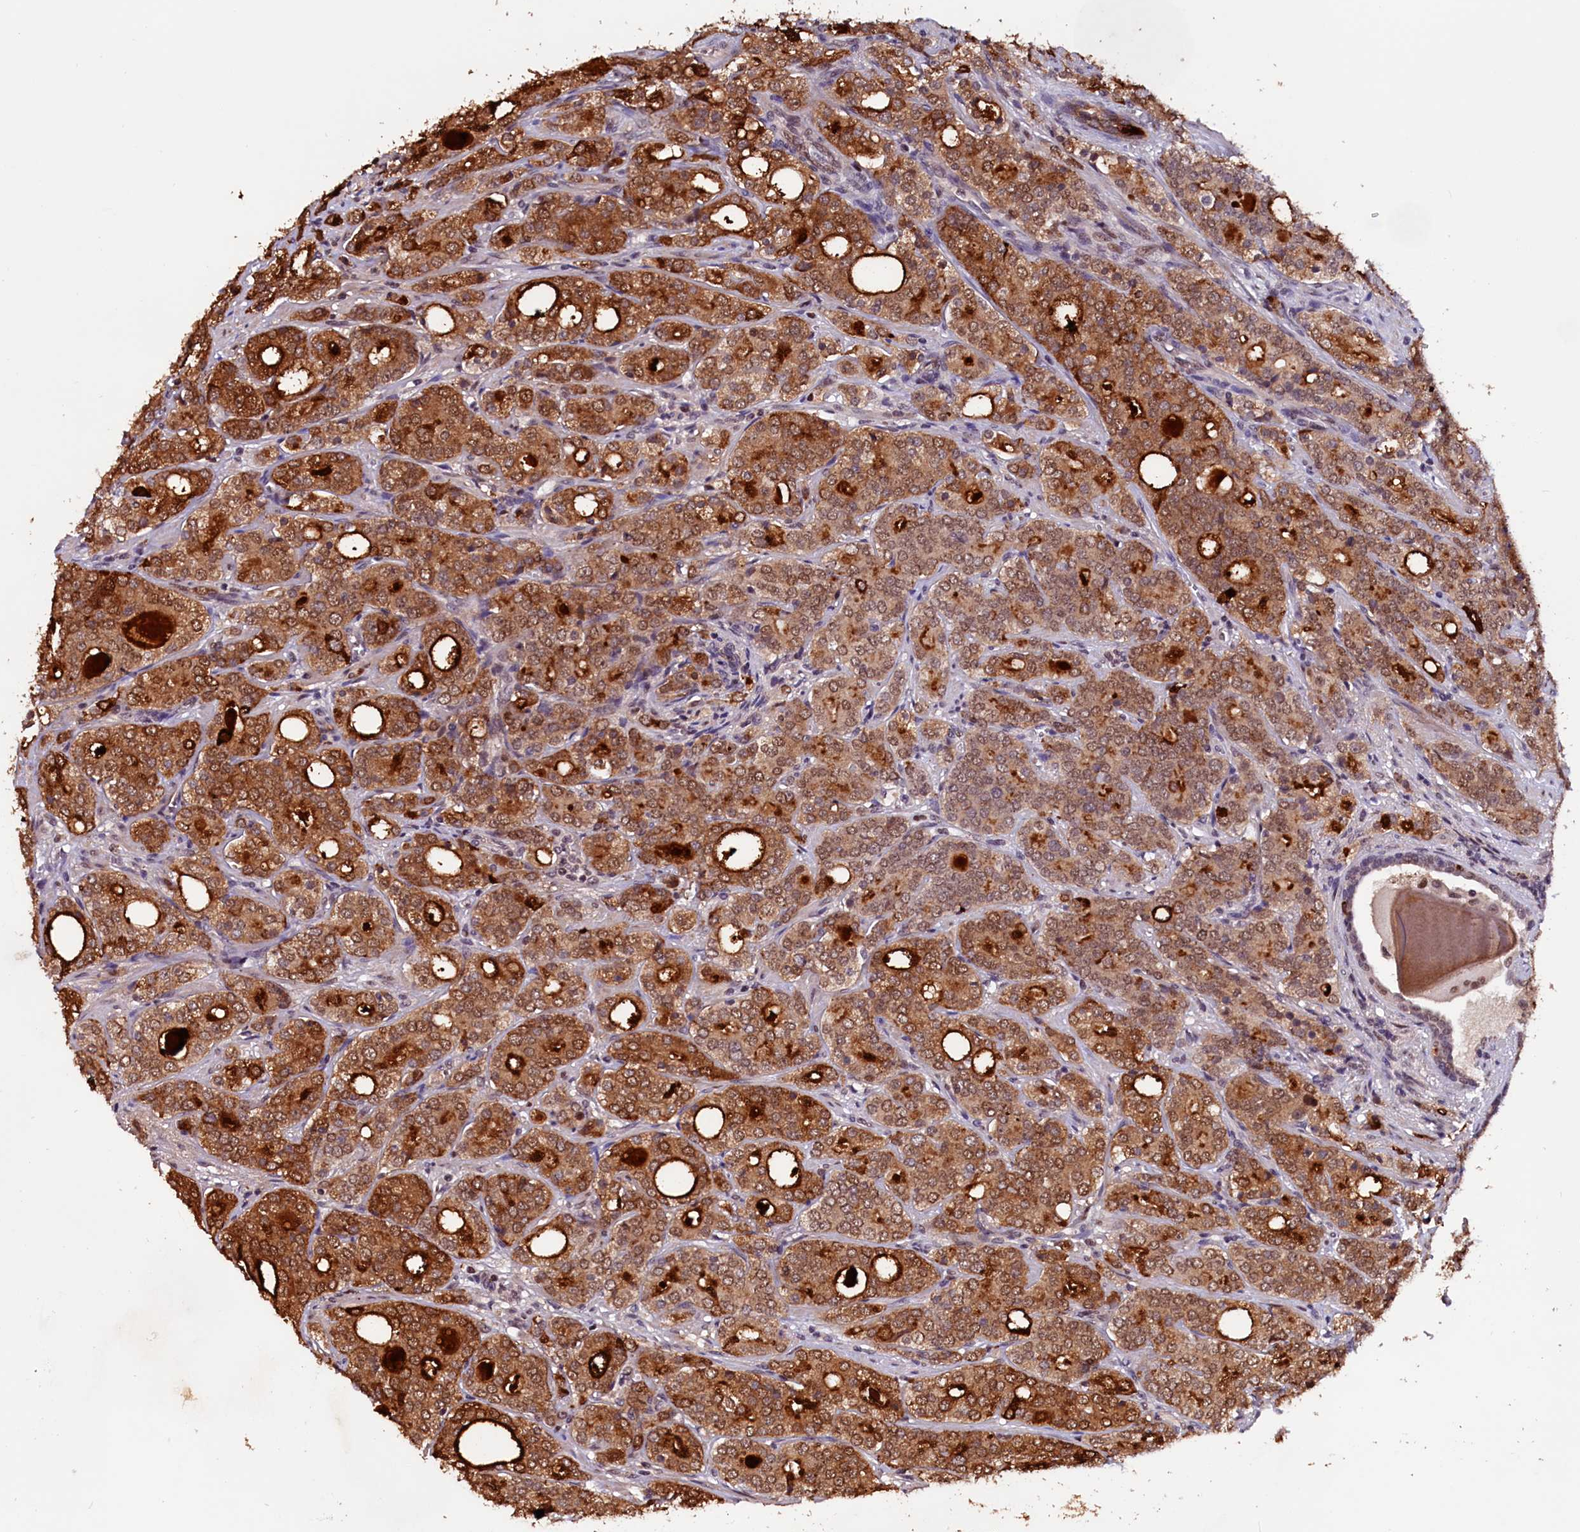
{"staining": {"intensity": "strong", "quantity": ">75%", "location": "cytoplasmic/membranous"}, "tissue": "prostate cancer", "cell_type": "Tumor cells", "image_type": "cancer", "snomed": [{"axis": "morphology", "description": "Adenocarcinoma, High grade"}, {"axis": "topography", "description": "Prostate"}], "caption": "Immunohistochemistry (IHC) (DAB) staining of prostate cancer shows strong cytoplasmic/membranous protein expression in about >75% of tumor cells.", "gene": "RNMT", "patient": {"sex": "male", "age": 64}}